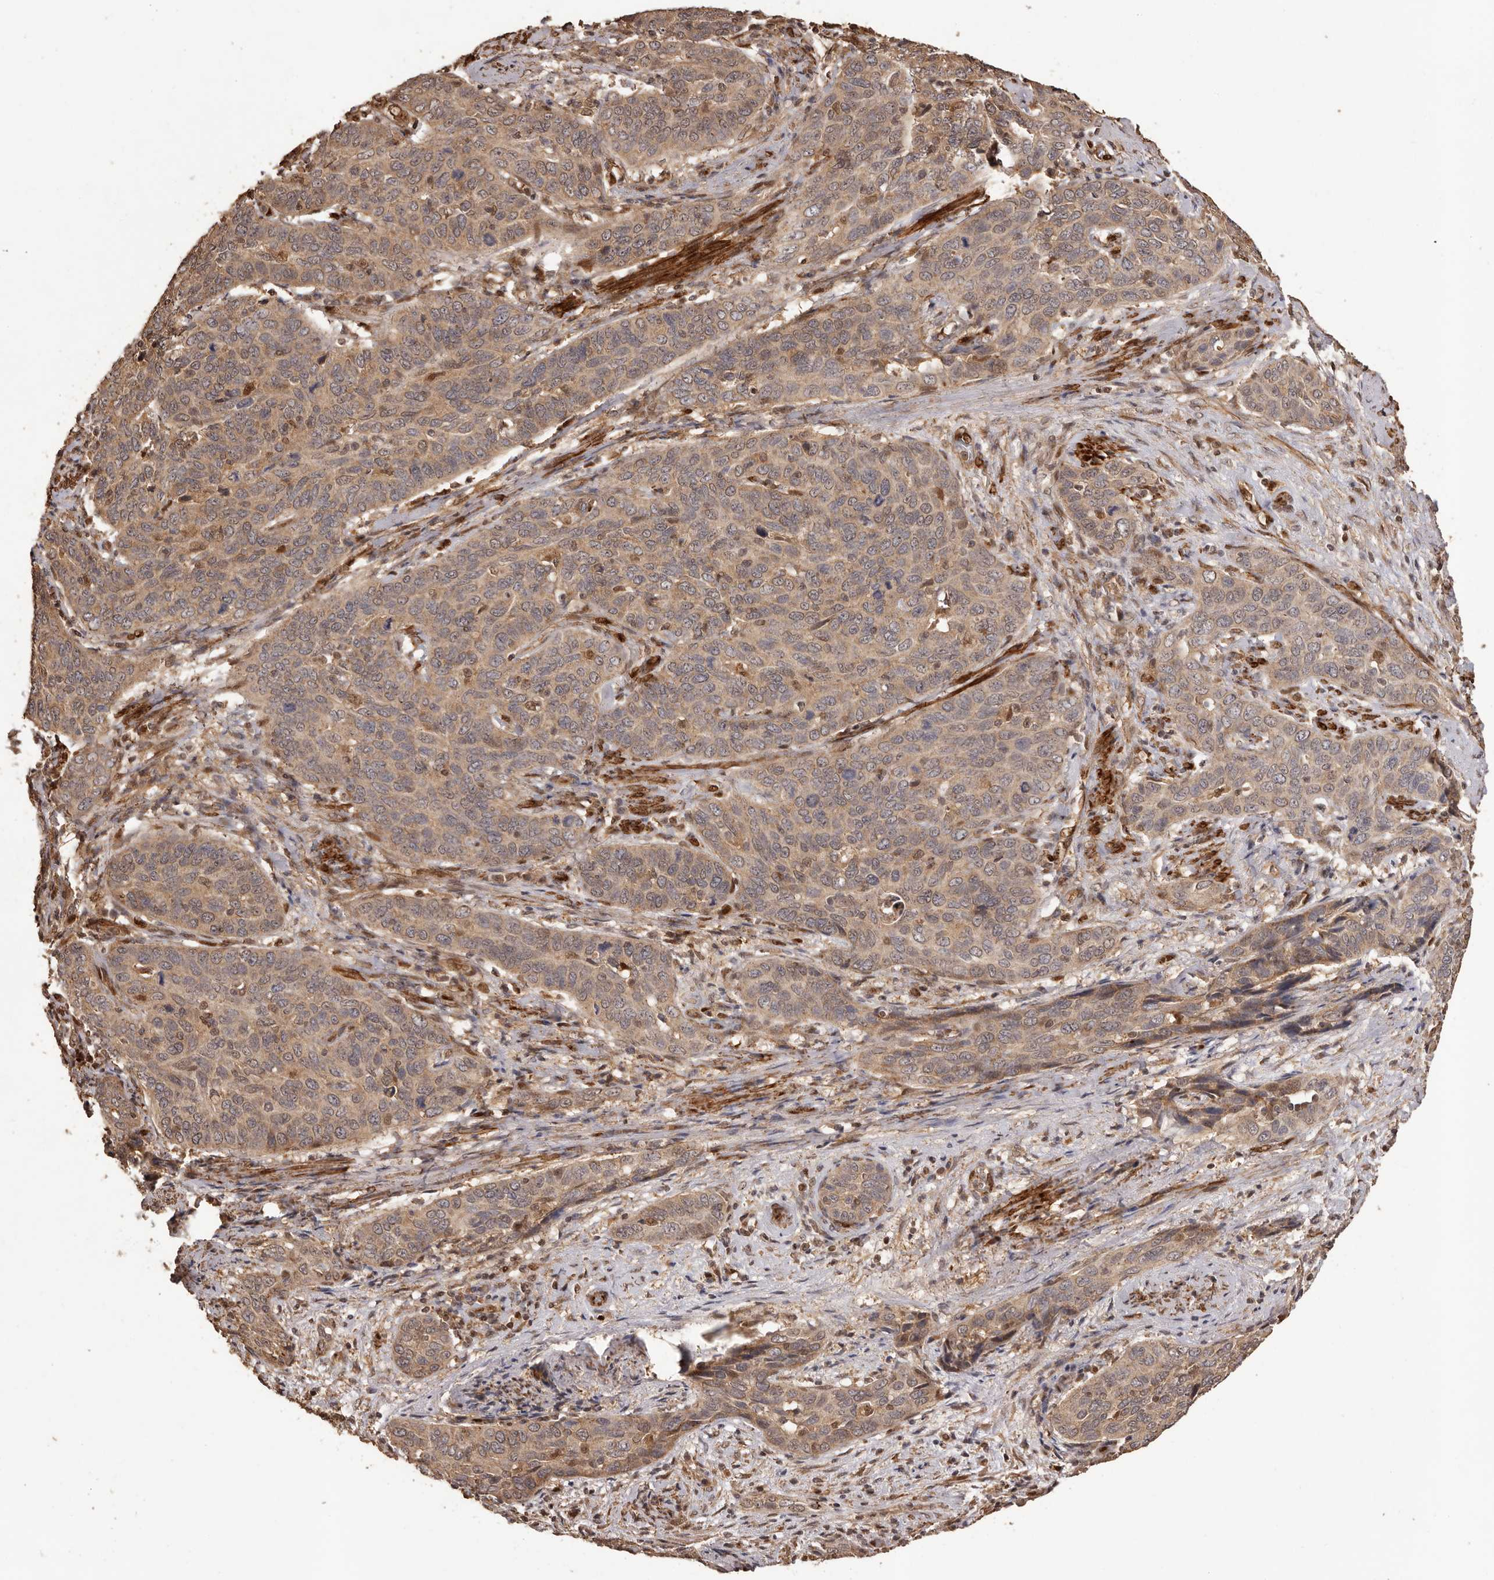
{"staining": {"intensity": "weak", "quantity": ">75%", "location": "cytoplasmic/membranous,nuclear"}, "tissue": "cervical cancer", "cell_type": "Tumor cells", "image_type": "cancer", "snomed": [{"axis": "morphology", "description": "Squamous cell carcinoma, NOS"}, {"axis": "topography", "description": "Cervix"}], "caption": "Protein expression analysis of human cervical cancer reveals weak cytoplasmic/membranous and nuclear staining in approximately >75% of tumor cells.", "gene": "UBR2", "patient": {"sex": "female", "age": 60}}